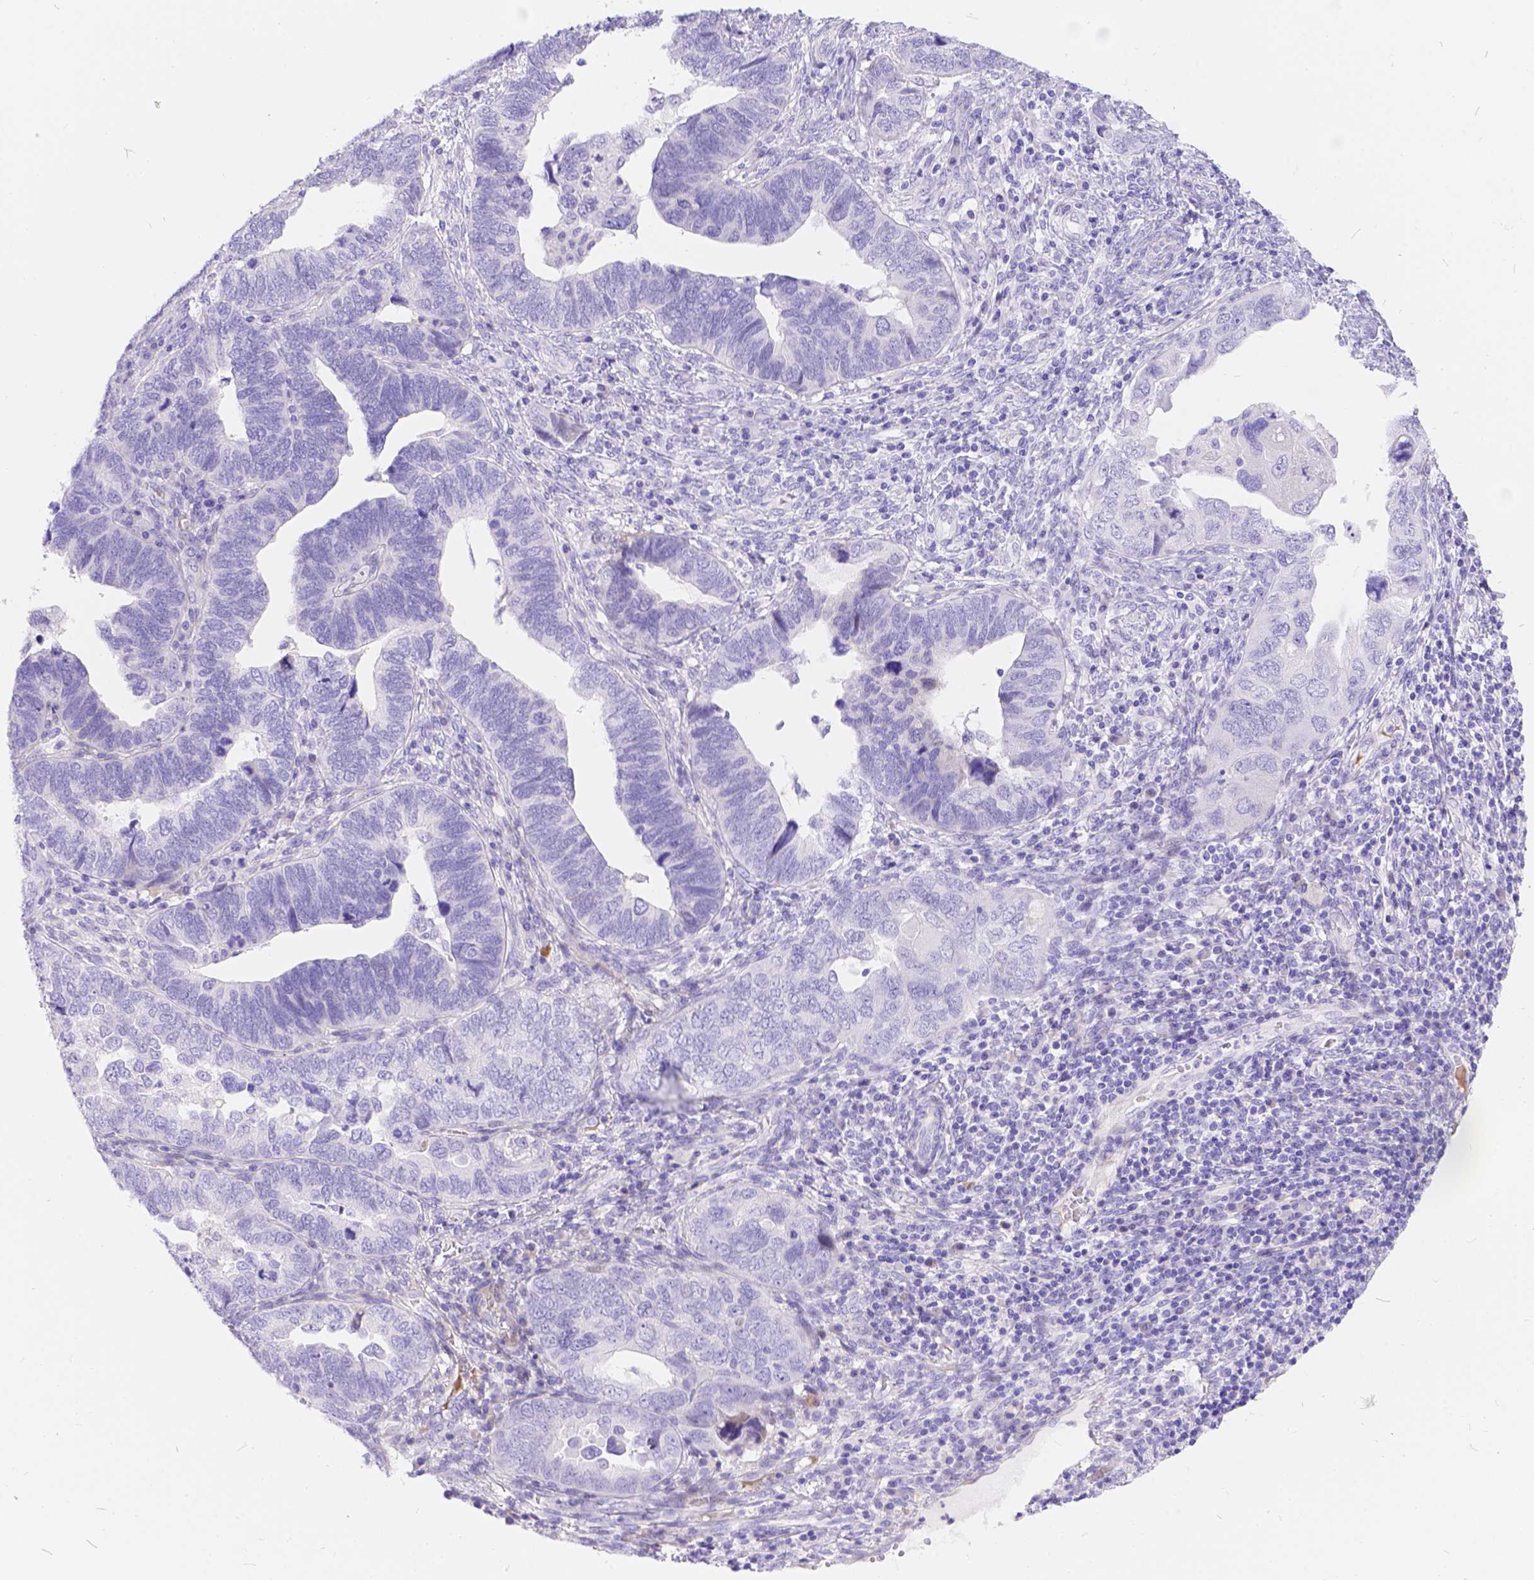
{"staining": {"intensity": "negative", "quantity": "none", "location": "none"}, "tissue": "endometrial cancer", "cell_type": "Tumor cells", "image_type": "cancer", "snomed": [{"axis": "morphology", "description": "Adenocarcinoma, NOS"}, {"axis": "topography", "description": "Endometrium"}], "caption": "Immunohistochemistry micrograph of neoplastic tissue: endometrial cancer (adenocarcinoma) stained with DAB (3,3'-diaminobenzidine) reveals no significant protein staining in tumor cells.", "gene": "KLHL10", "patient": {"sex": "female", "age": 79}}